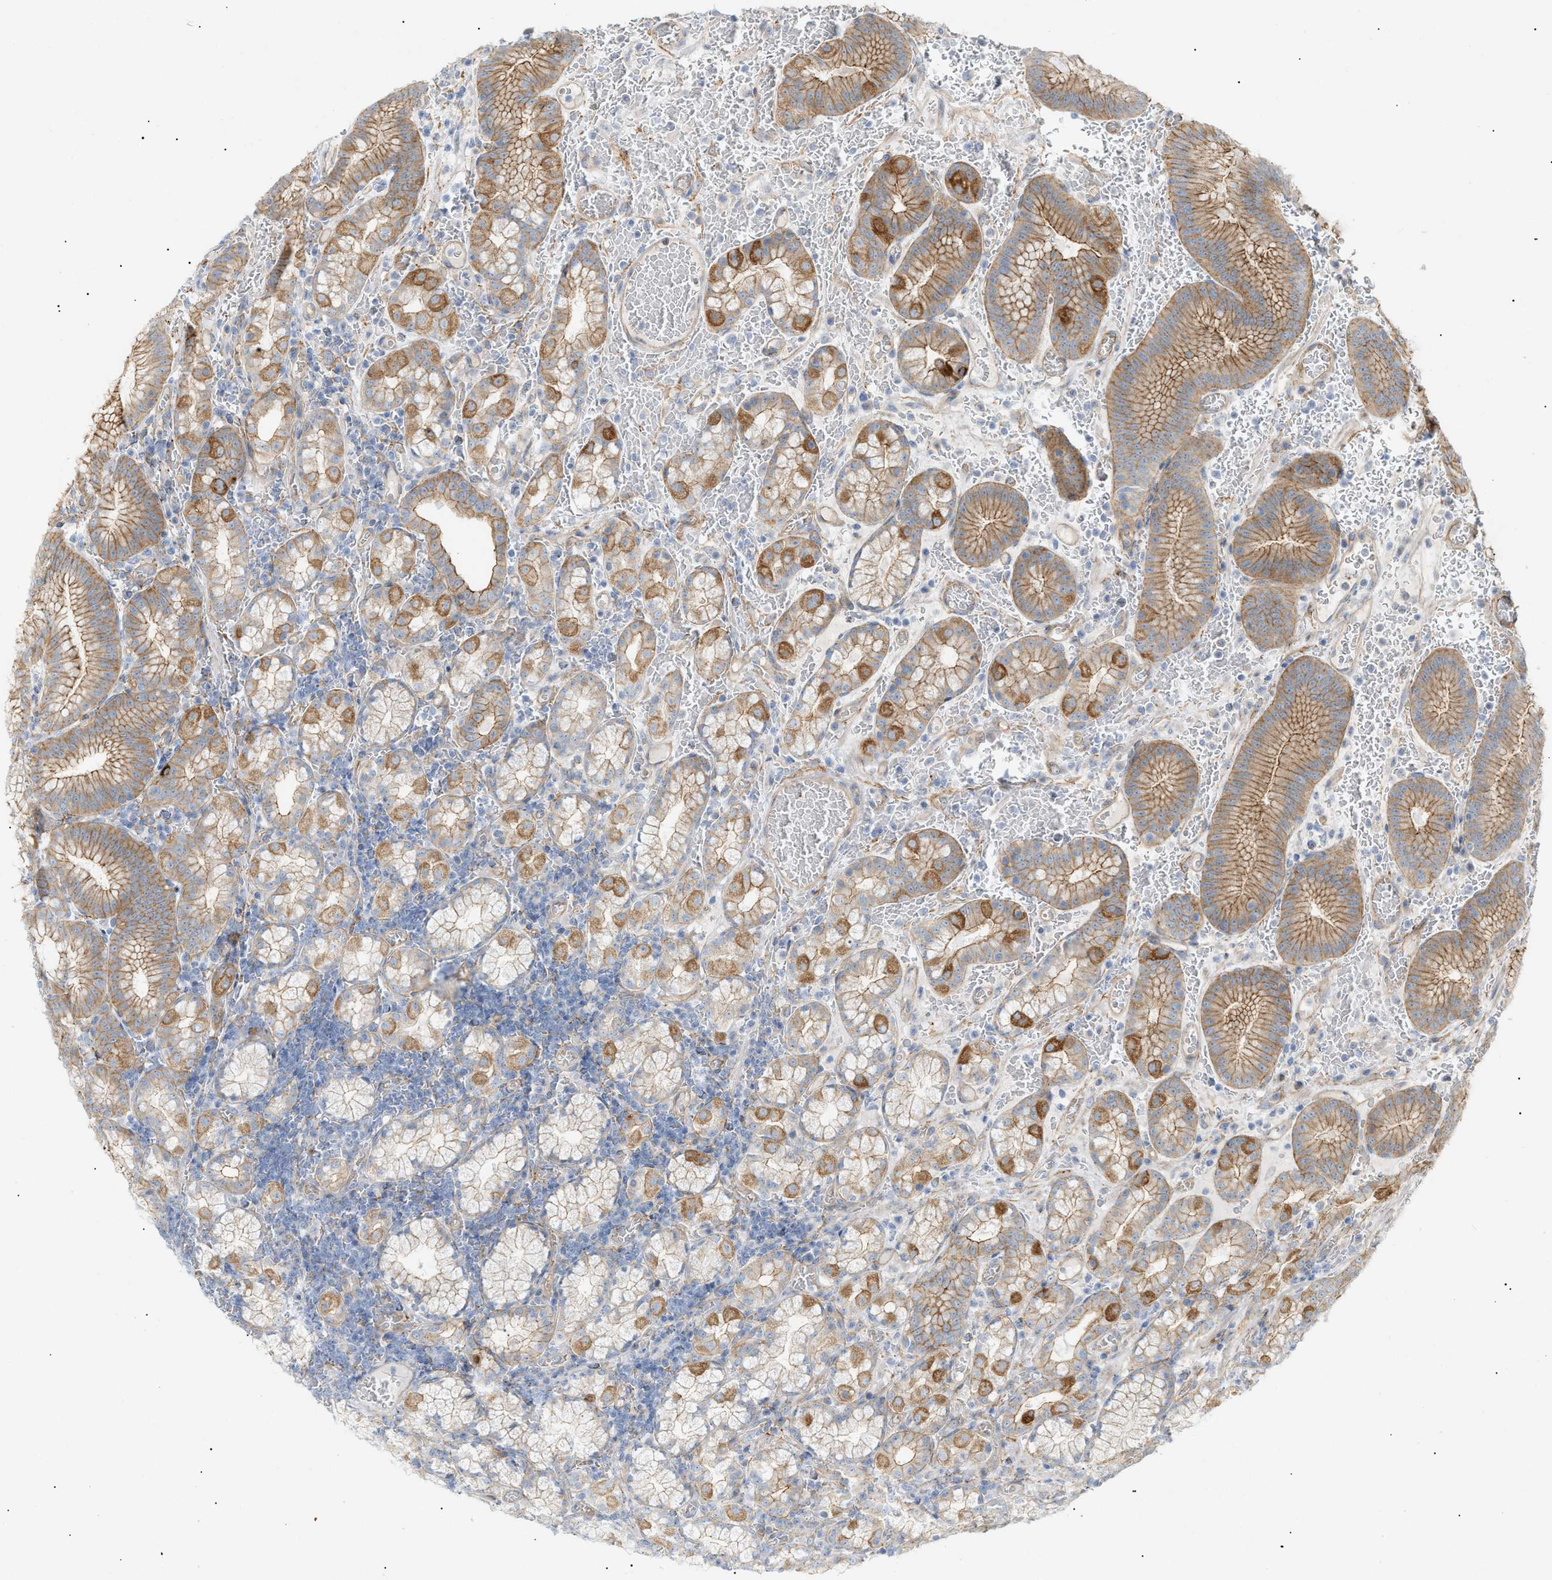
{"staining": {"intensity": "moderate", "quantity": "25%-75%", "location": "cytoplasmic/membranous"}, "tissue": "stomach", "cell_type": "Glandular cells", "image_type": "normal", "snomed": [{"axis": "morphology", "description": "Normal tissue, NOS"}, {"axis": "morphology", "description": "Carcinoid, malignant, NOS"}, {"axis": "topography", "description": "Stomach, upper"}], "caption": "This is a photomicrograph of IHC staining of normal stomach, which shows moderate staining in the cytoplasmic/membranous of glandular cells.", "gene": "ZFHX2", "patient": {"sex": "male", "age": 39}}